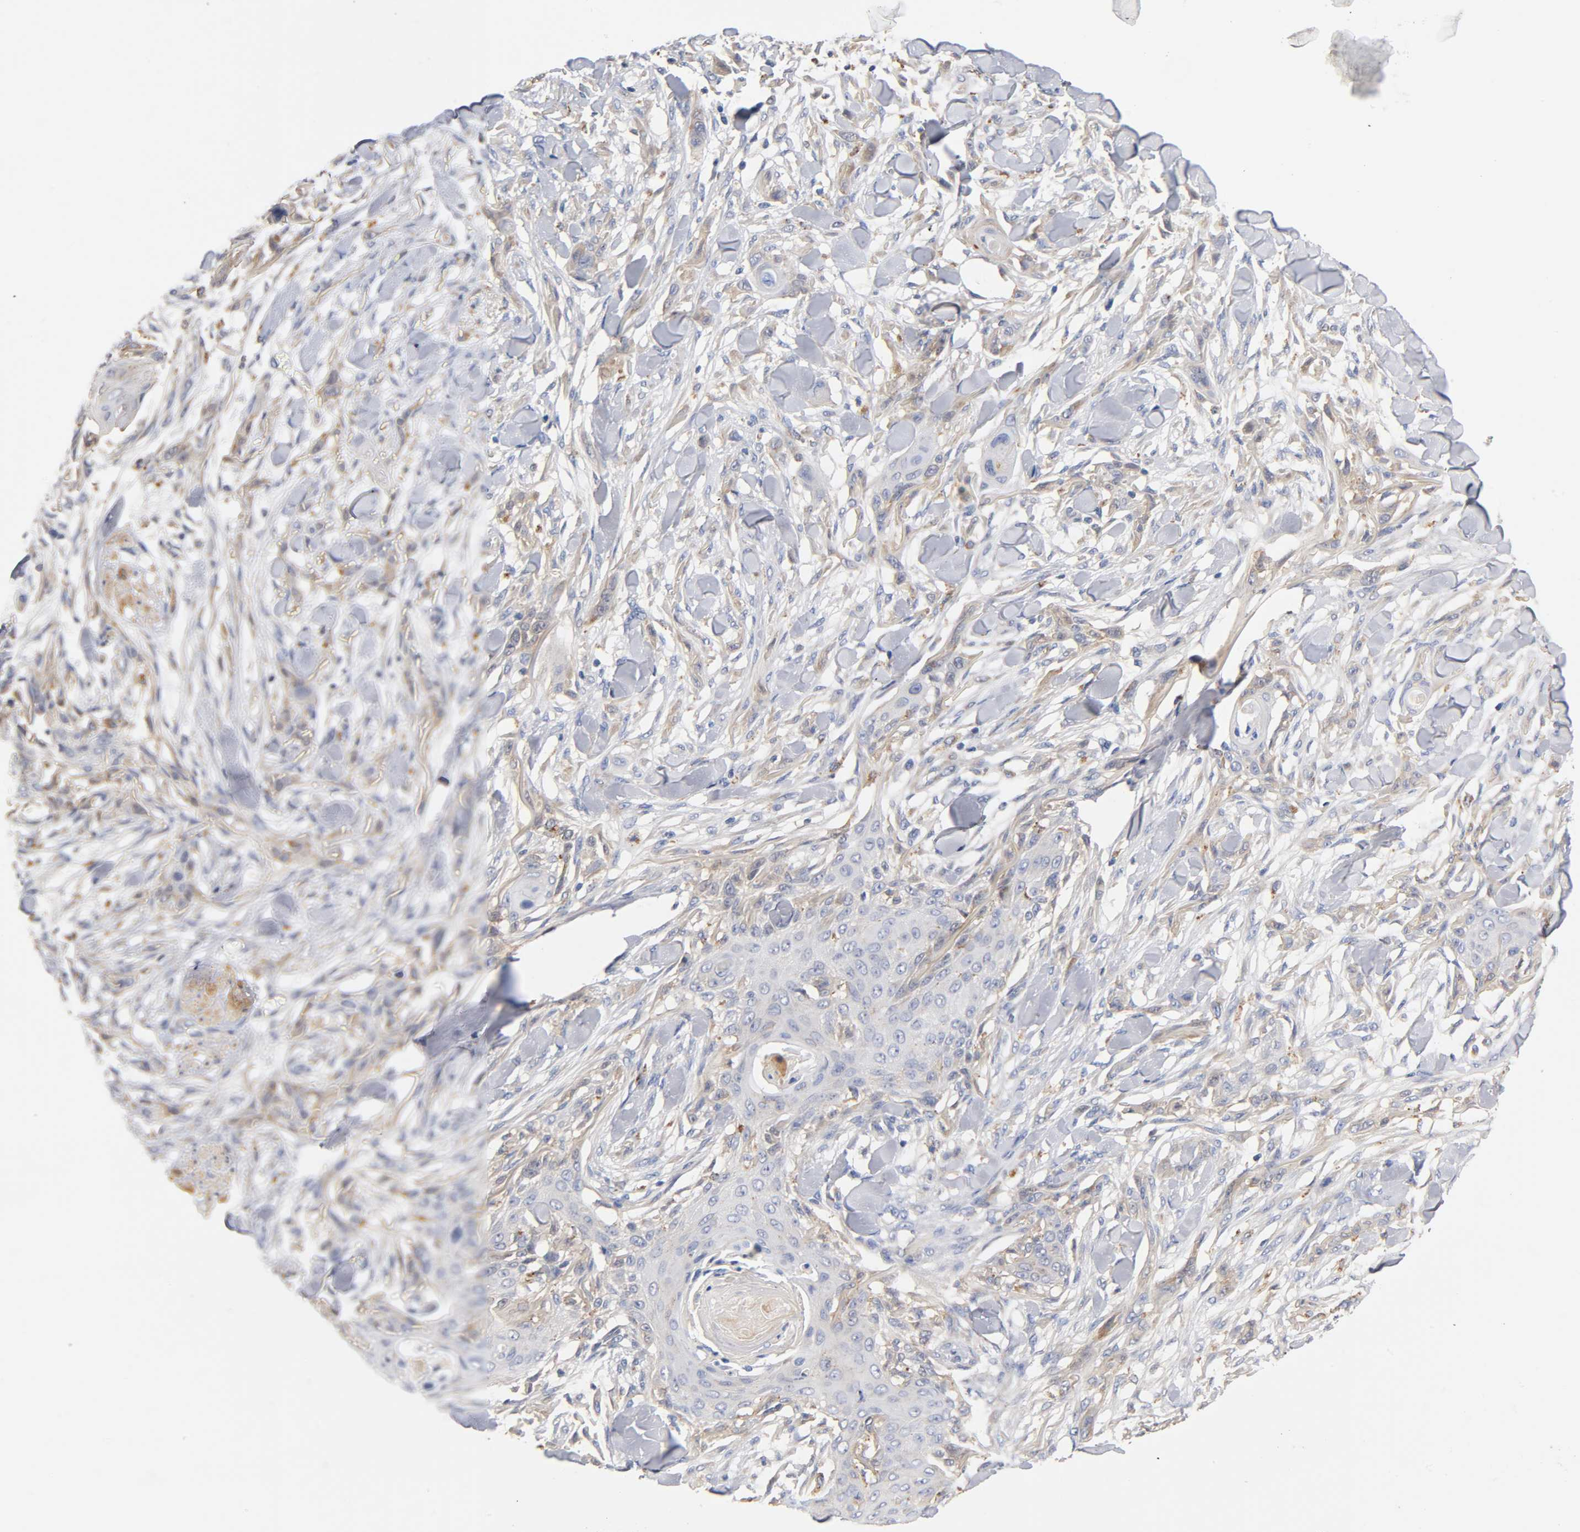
{"staining": {"intensity": "weak", "quantity": "25%-75%", "location": "cytoplasmic/membranous"}, "tissue": "skin cancer", "cell_type": "Tumor cells", "image_type": "cancer", "snomed": [{"axis": "morphology", "description": "Squamous cell carcinoma, NOS"}, {"axis": "topography", "description": "Skin"}], "caption": "Immunohistochemistry (IHC) (DAB (3,3'-diaminobenzidine)) staining of human squamous cell carcinoma (skin) demonstrates weak cytoplasmic/membranous protein positivity in approximately 25%-75% of tumor cells. (Stains: DAB in brown, nuclei in blue, Microscopy: brightfield microscopy at high magnification).", "gene": "SEMA5A", "patient": {"sex": "female", "age": 59}}